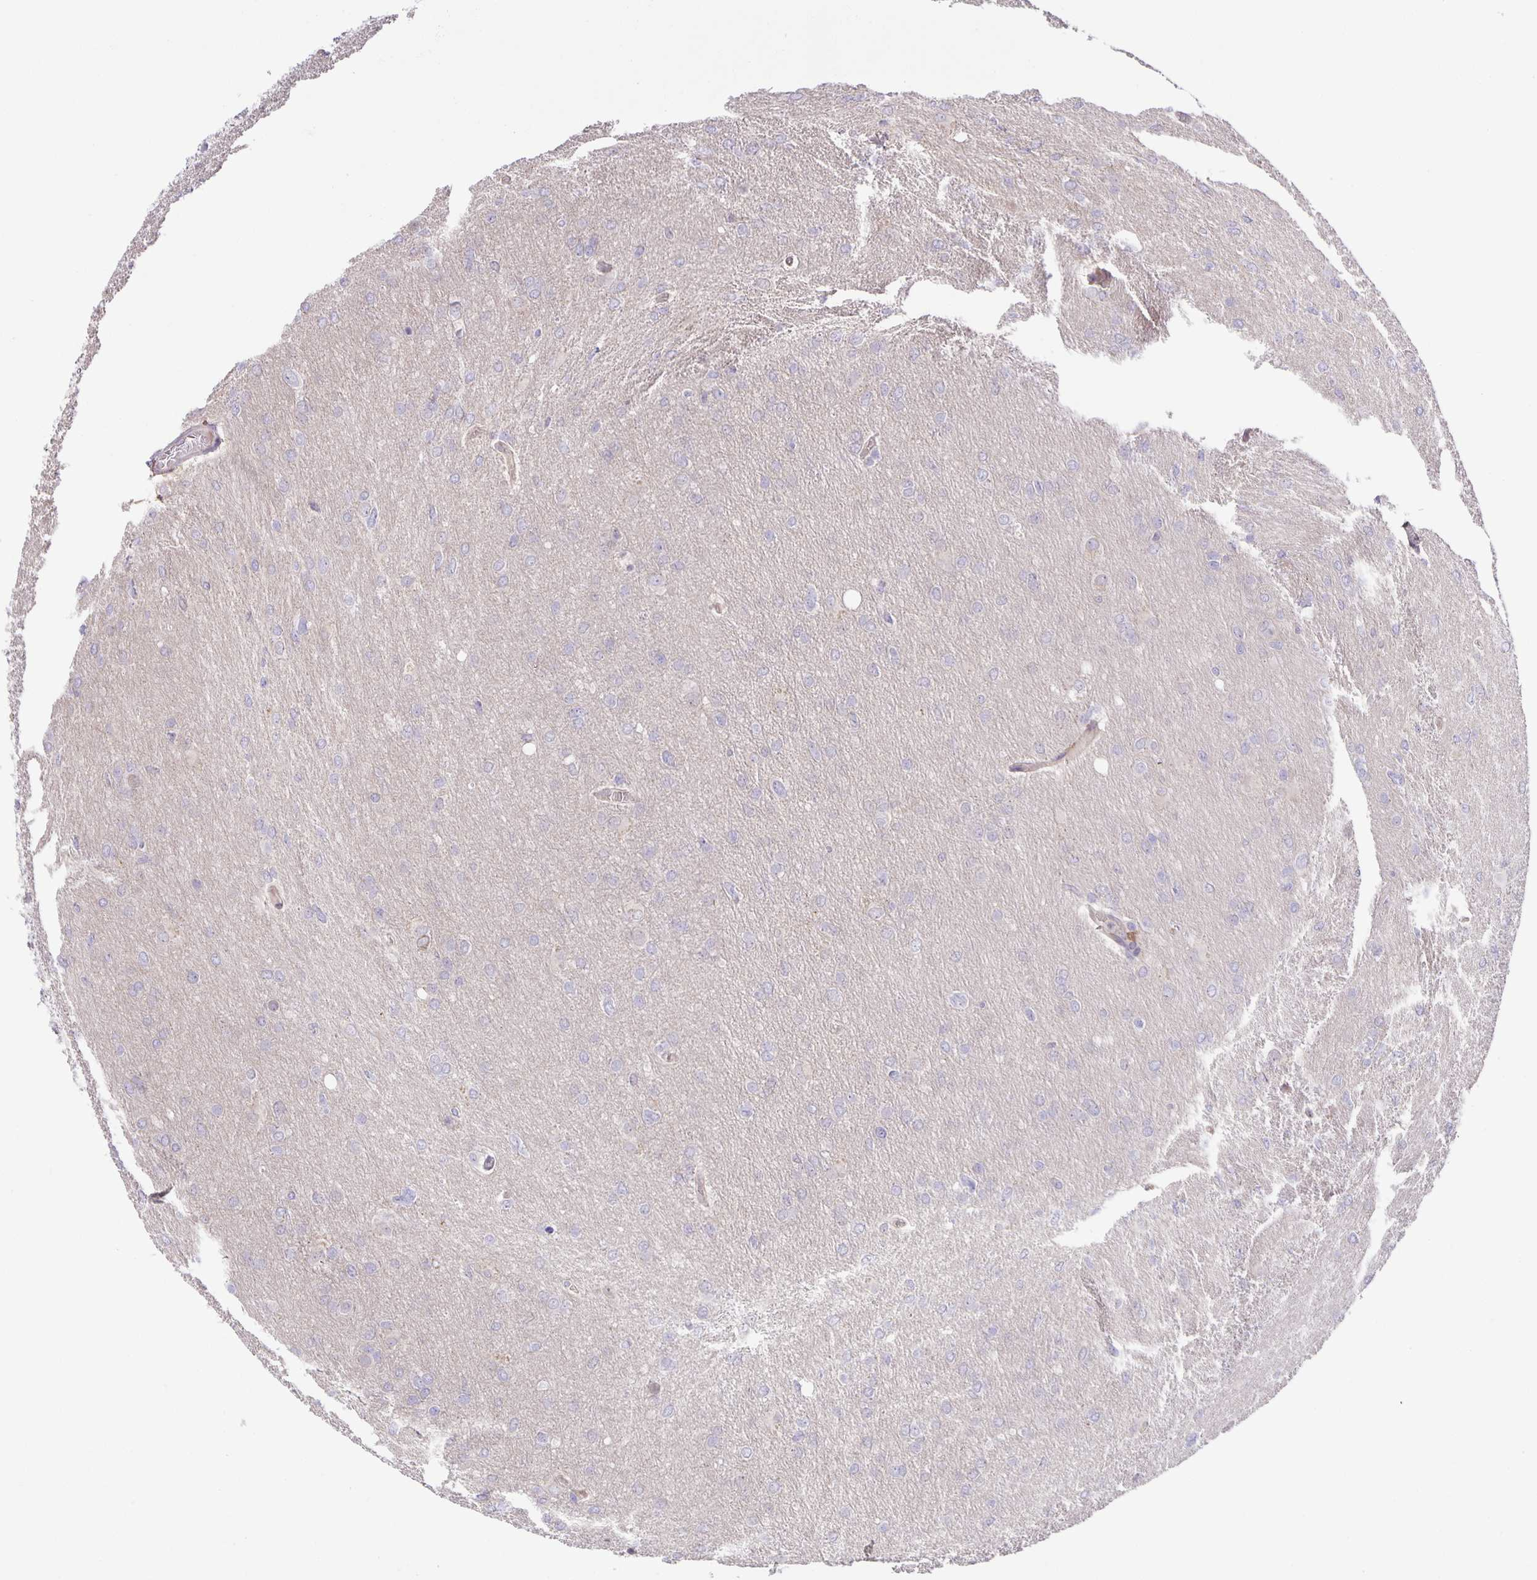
{"staining": {"intensity": "negative", "quantity": "none", "location": "none"}, "tissue": "glioma", "cell_type": "Tumor cells", "image_type": "cancer", "snomed": [{"axis": "morphology", "description": "Glioma, malignant, High grade"}, {"axis": "topography", "description": "Brain"}], "caption": "The IHC image has no significant expression in tumor cells of glioma tissue.", "gene": "PTPN3", "patient": {"sex": "male", "age": 53}}